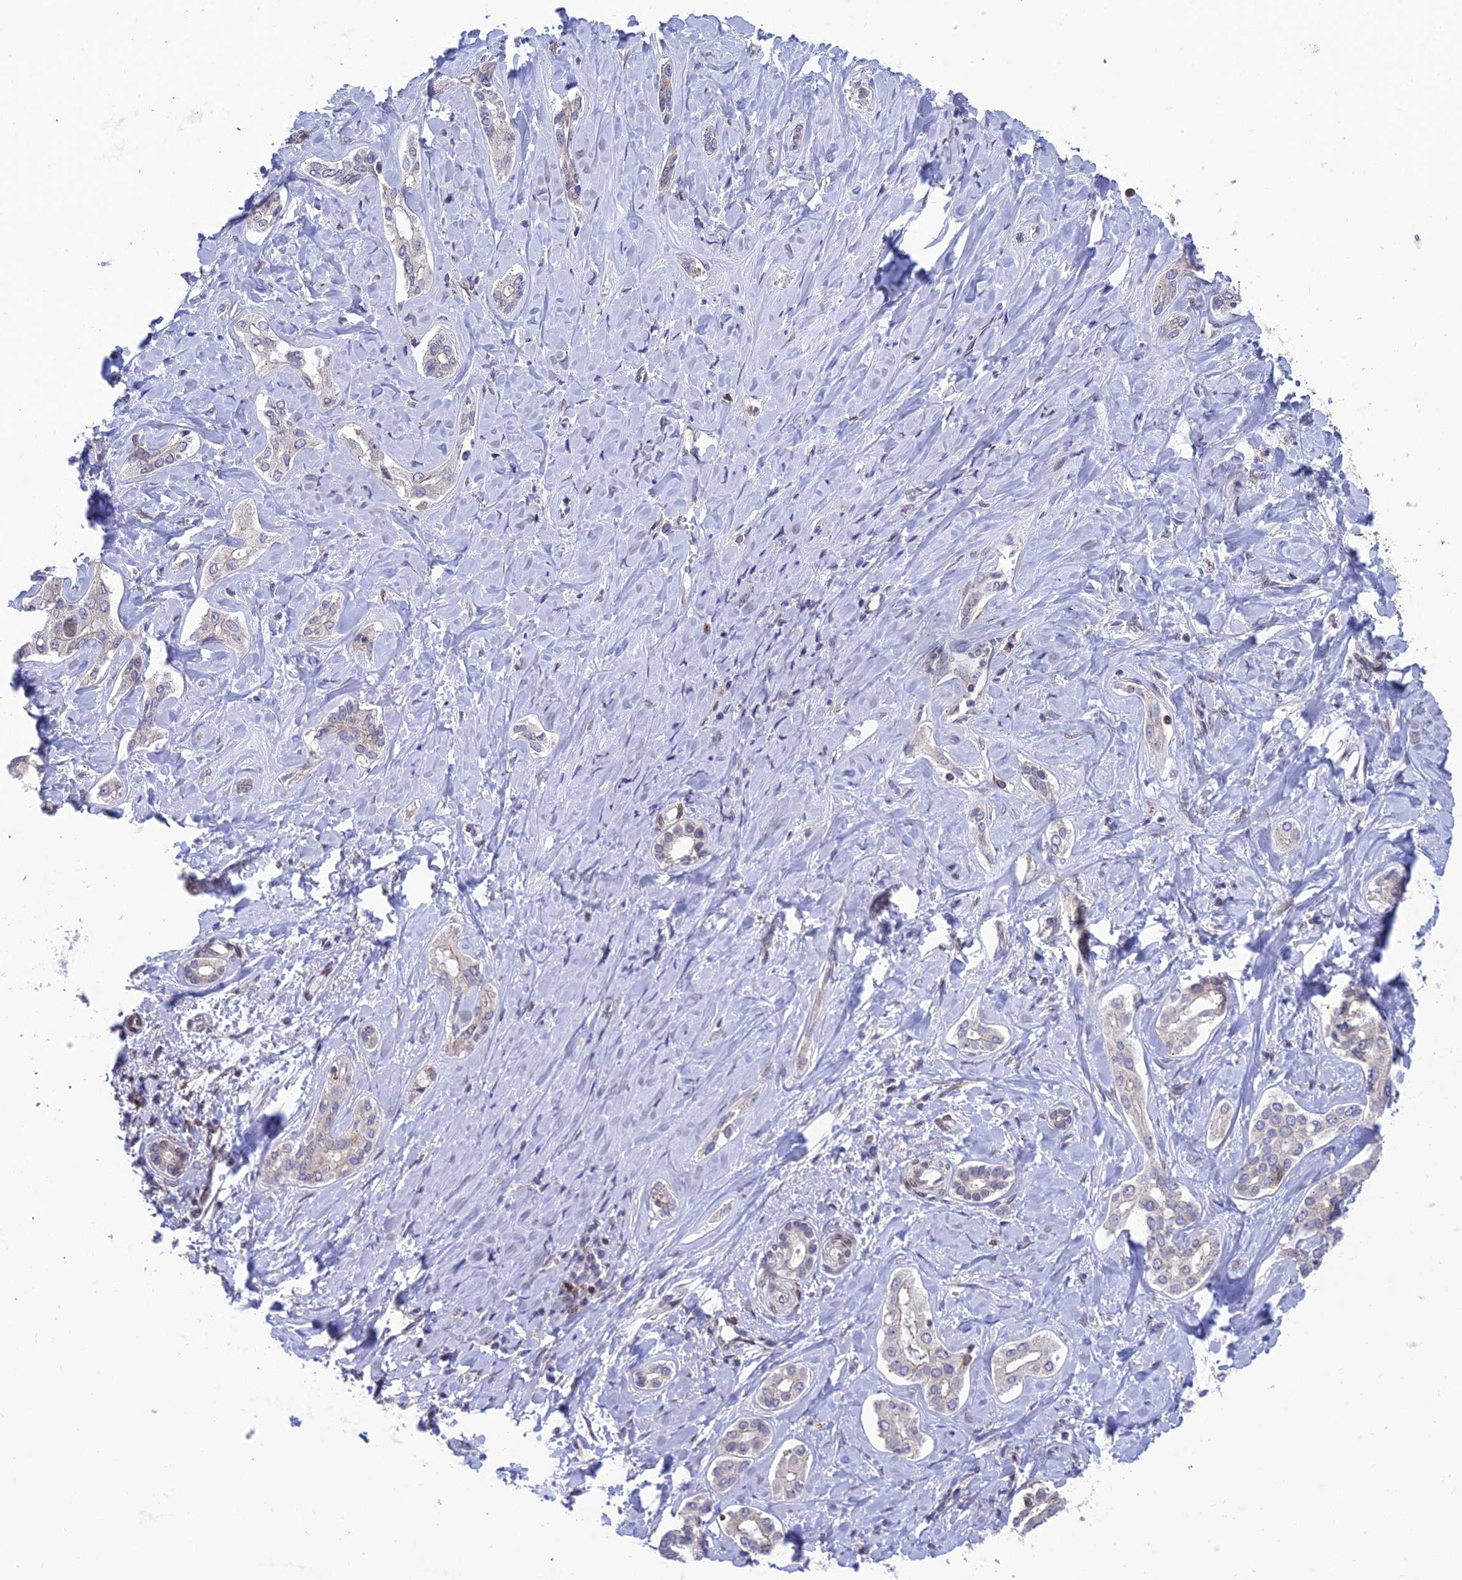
{"staining": {"intensity": "negative", "quantity": "none", "location": "none"}, "tissue": "liver cancer", "cell_type": "Tumor cells", "image_type": "cancer", "snomed": [{"axis": "morphology", "description": "Cholangiocarcinoma"}, {"axis": "topography", "description": "Liver"}], "caption": "High magnification brightfield microscopy of cholangiocarcinoma (liver) stained with DAB (brown) and counterstained with hematoxylin (blue): tumor cells show no significant staining.", "gene": "FAM76A", "patient": {"sex": "female", "age": 77}}